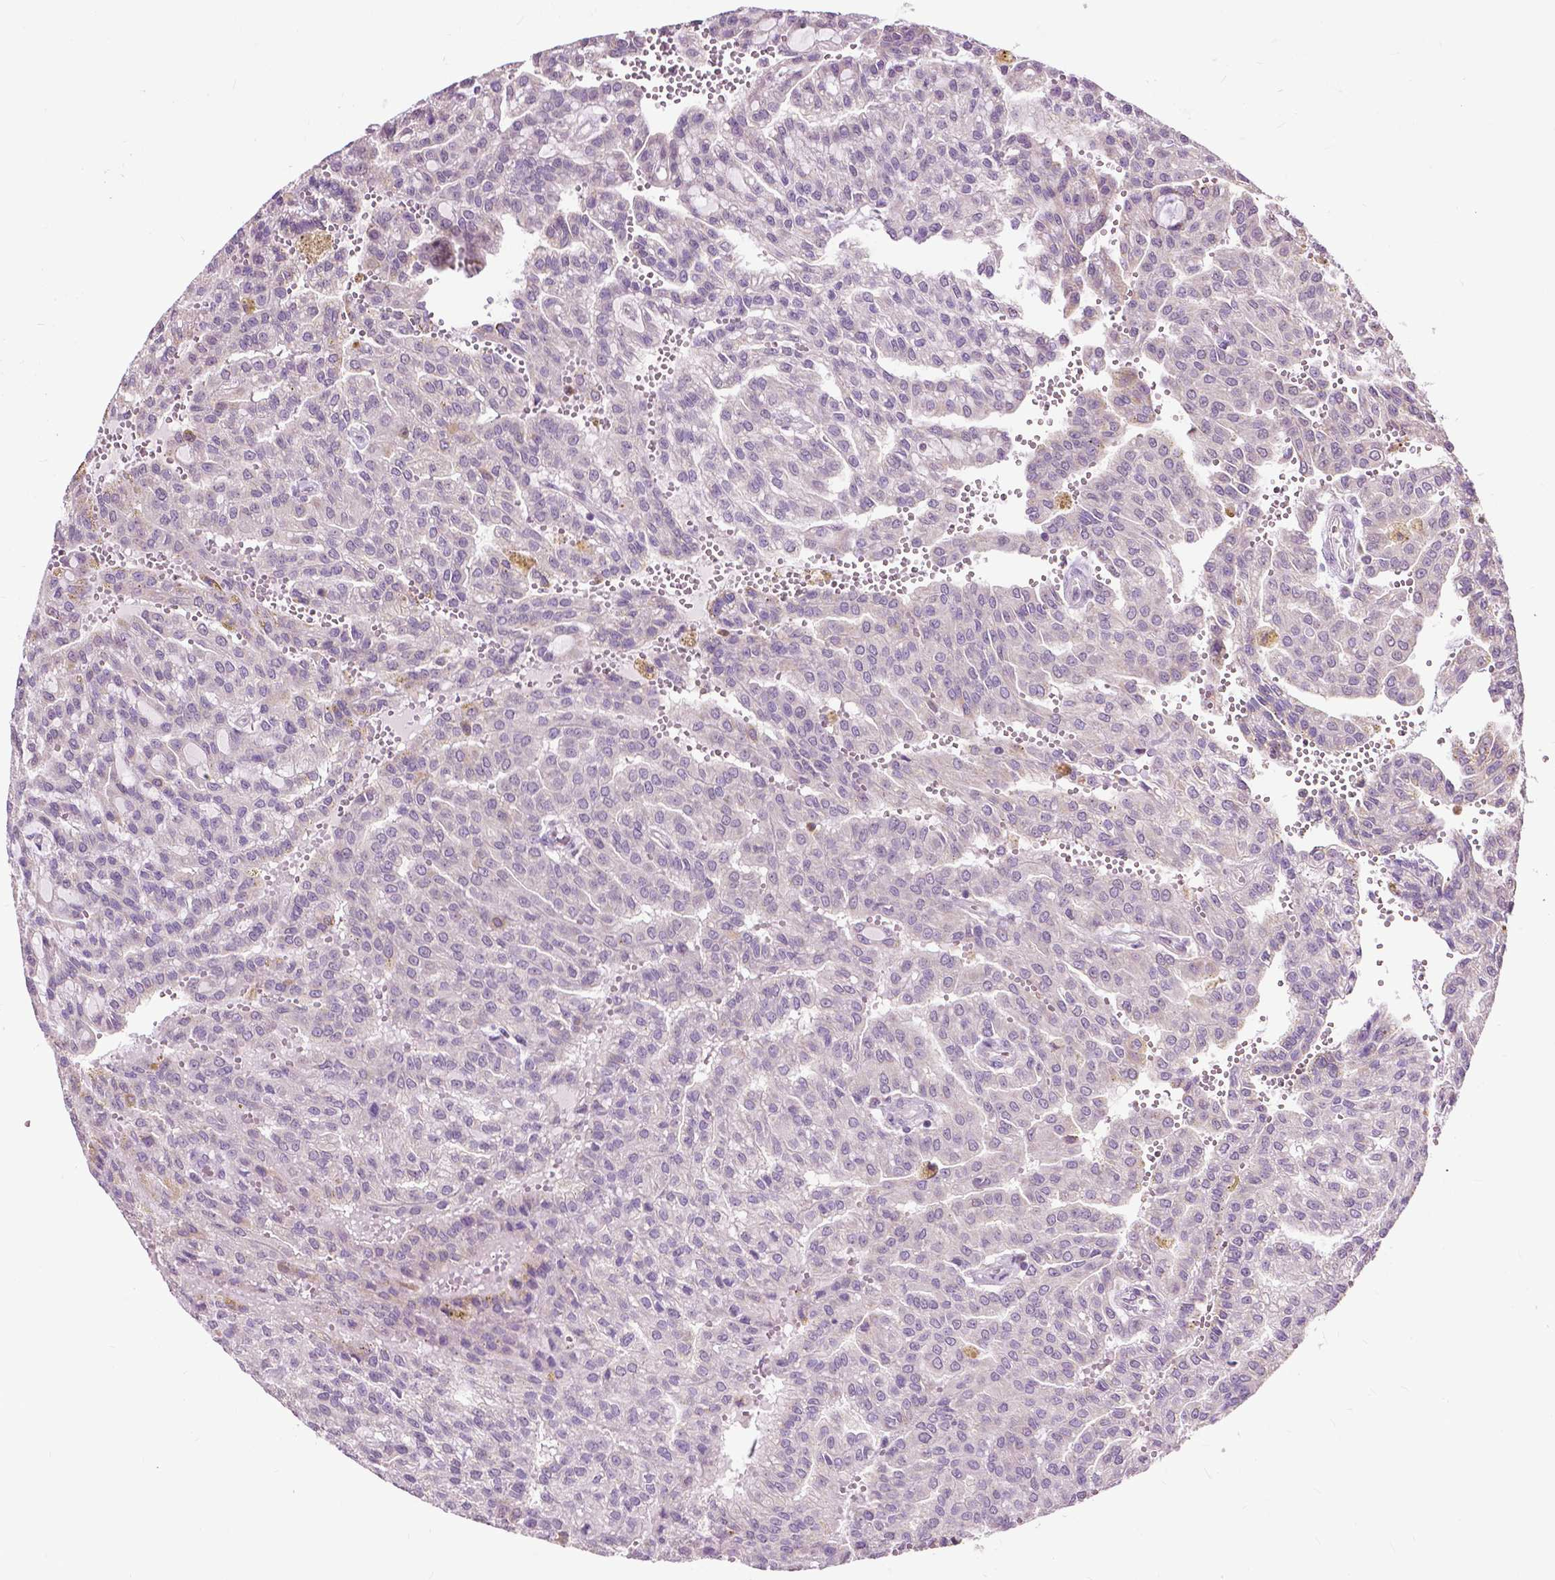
{"staining": {"intensity": "negative", "quantity": "none", "location": "none"}, "tissue": "renal cancer", "cell_type": "Tumor cells", "image_type": "cancer", "snomed": [{"axis": "morphology", "description": "Adenocarcinoma, NOS"}, {"axis": "topography", "description": "Kidney"}], "caption": "A micrograph of renal adenocarcinoma stained for a protein demonstrates no brown staining in tumor cells. (Stains: DAB immunohistochemistry with hematoxylin counter stain, Microscopy: brightfield microscopy at high magnification).", "gene": "TTC9B", "patient": {"sex": "male", "age": 63}}